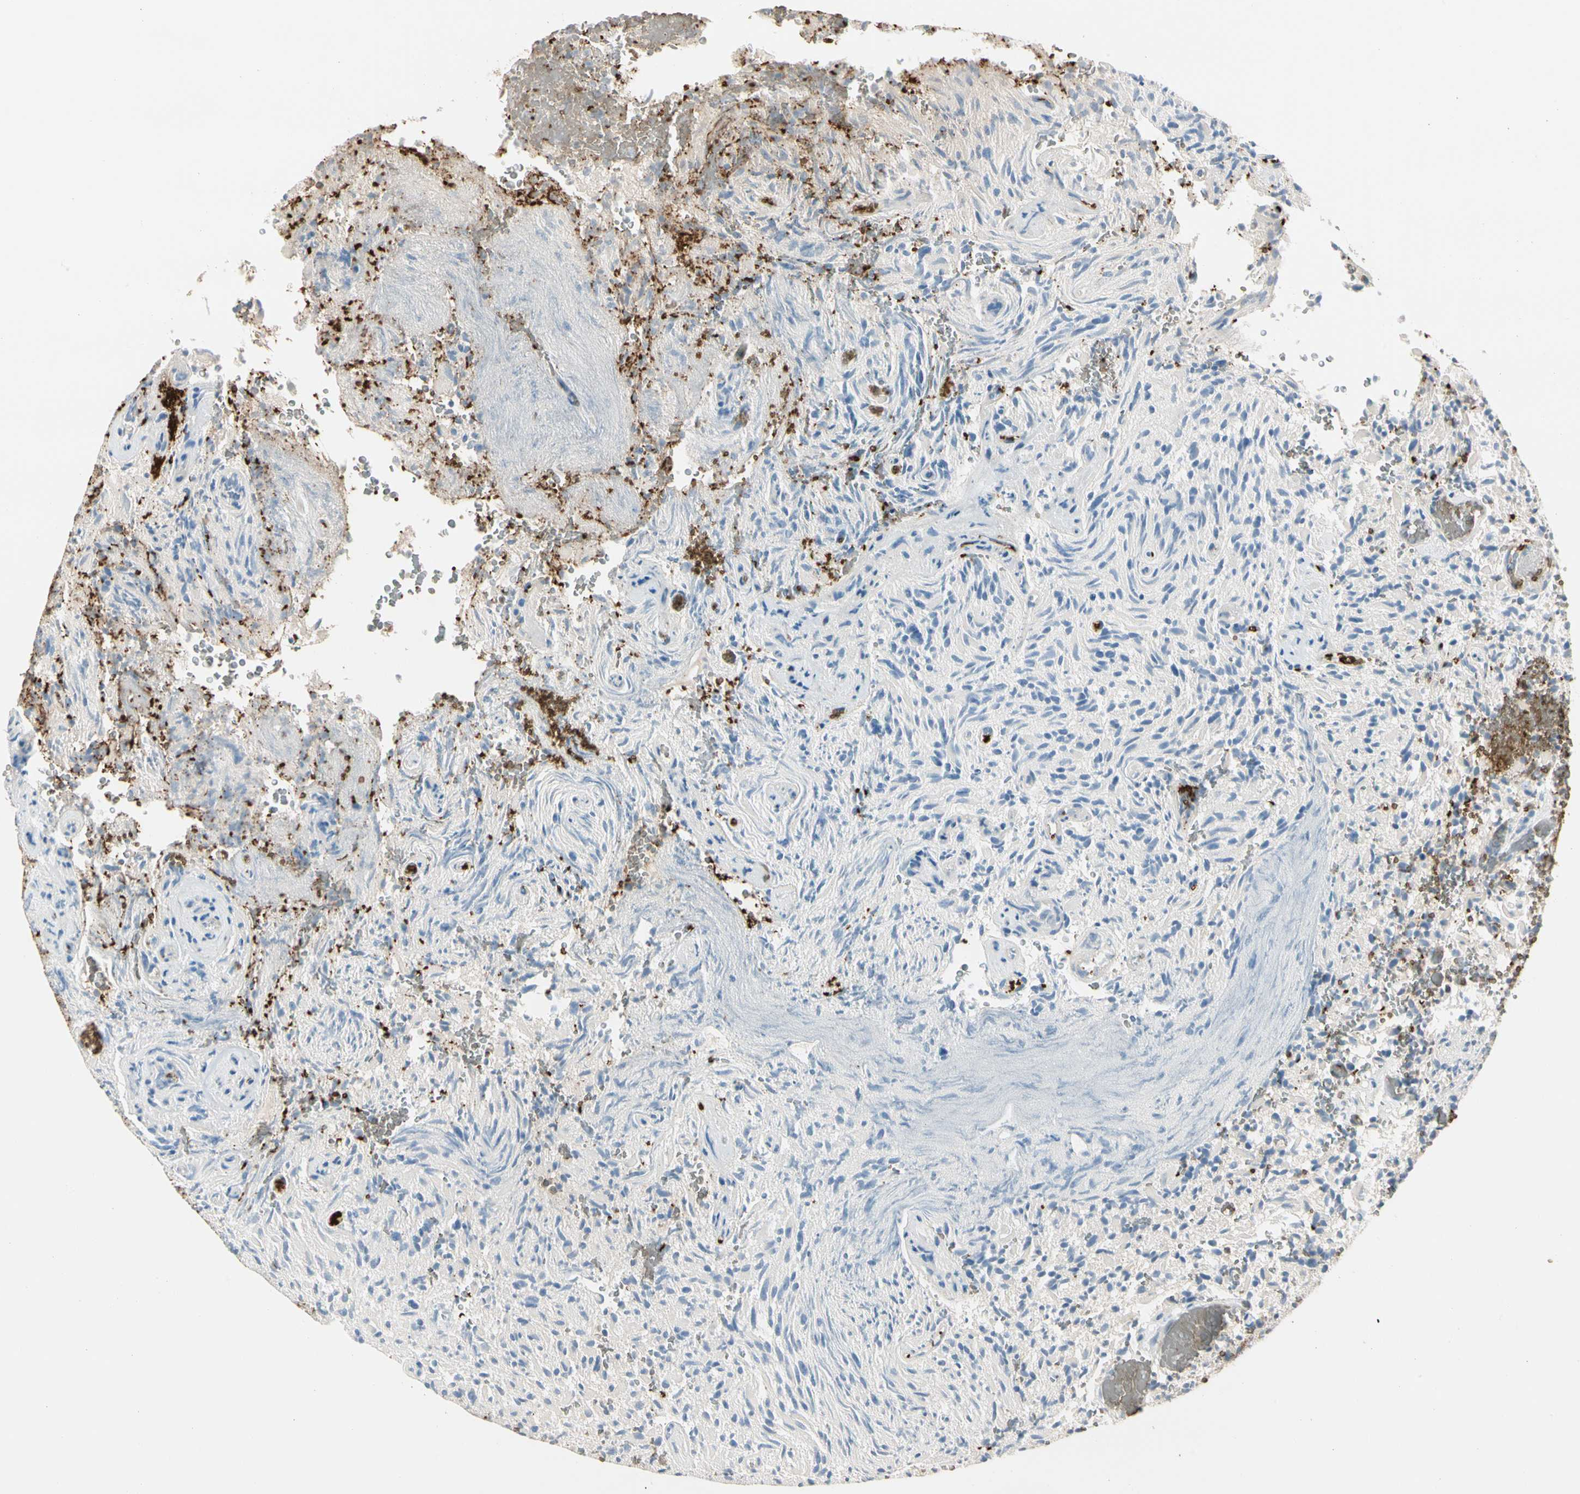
{"staining": {"intensity": "negative", "quantity": "none", "location": "none"}, "tissue": "glioma", "cell_type": "Tumor cells", "image_type": "cancer", "snomed": [{"axis": "morphology", "description": "Glioma, malignant, High grade"}, {"axis": "topography", "description": "Brain"}], "caption": "Human malignant glioma (high-grade) stained for a protein using immunohistochemistry (IHC) exhibits no positivity in tumor cells.", "gene": "CA1", "patient": {"sex": "male", "age": 71}}